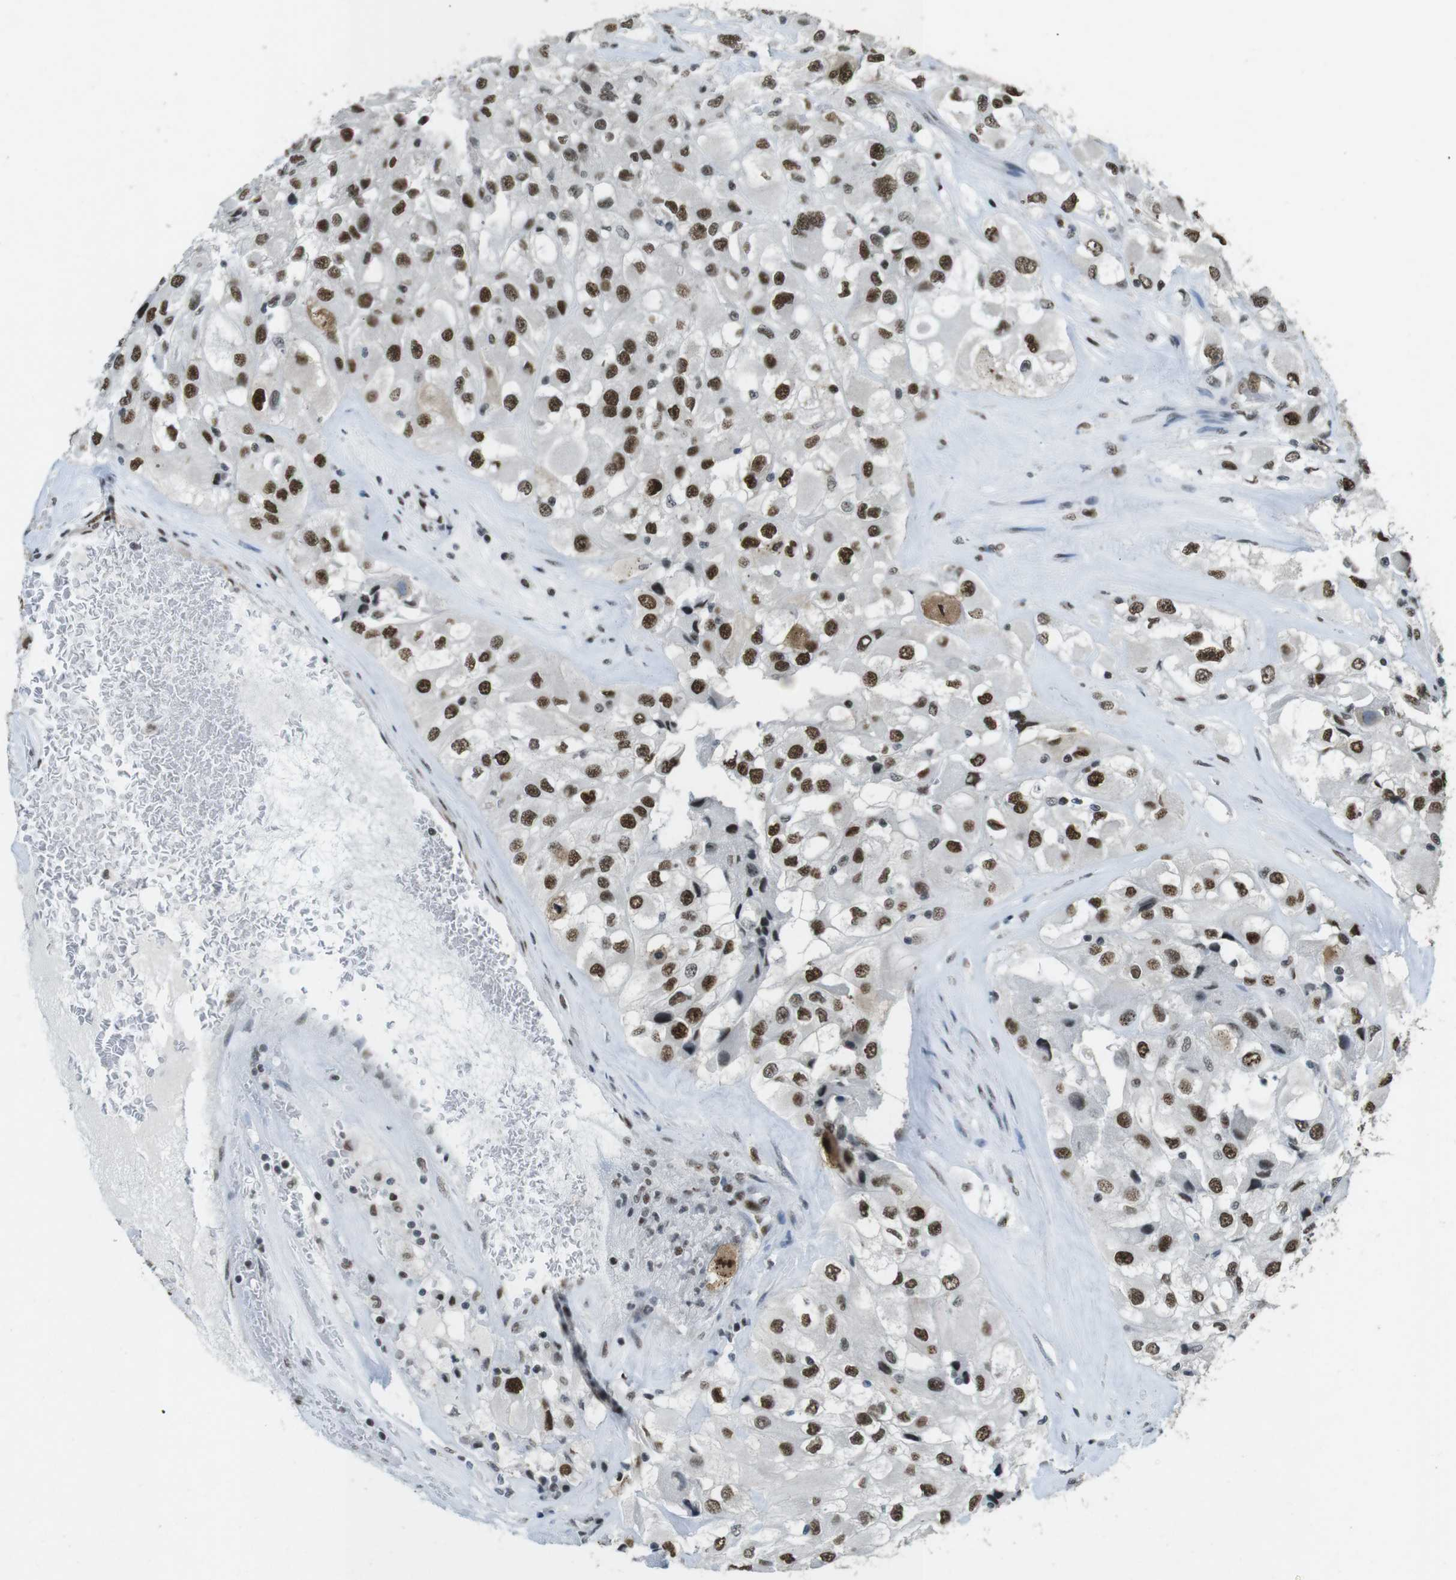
{"staining": {"intensity": "moderate", "quantity": ">75%", "location": "nuclear"}, "tissue": "renal cancer", "cell_type": "Tumor cells", "image_type": "cancer", "snomed": [{"axis": "morphology", "description": "Adenocarcinoma, NOS"}, {"axis": "topography", "description": "Kidney"}], "caption": "Human renal cancer (adenocarcinoma) stained for a protein (brown) shows moderate nuclear positive expression in about >75% of tumor cells.", "gene": "CSNK2B", "patient": {"sex": "female", "age": 52}}